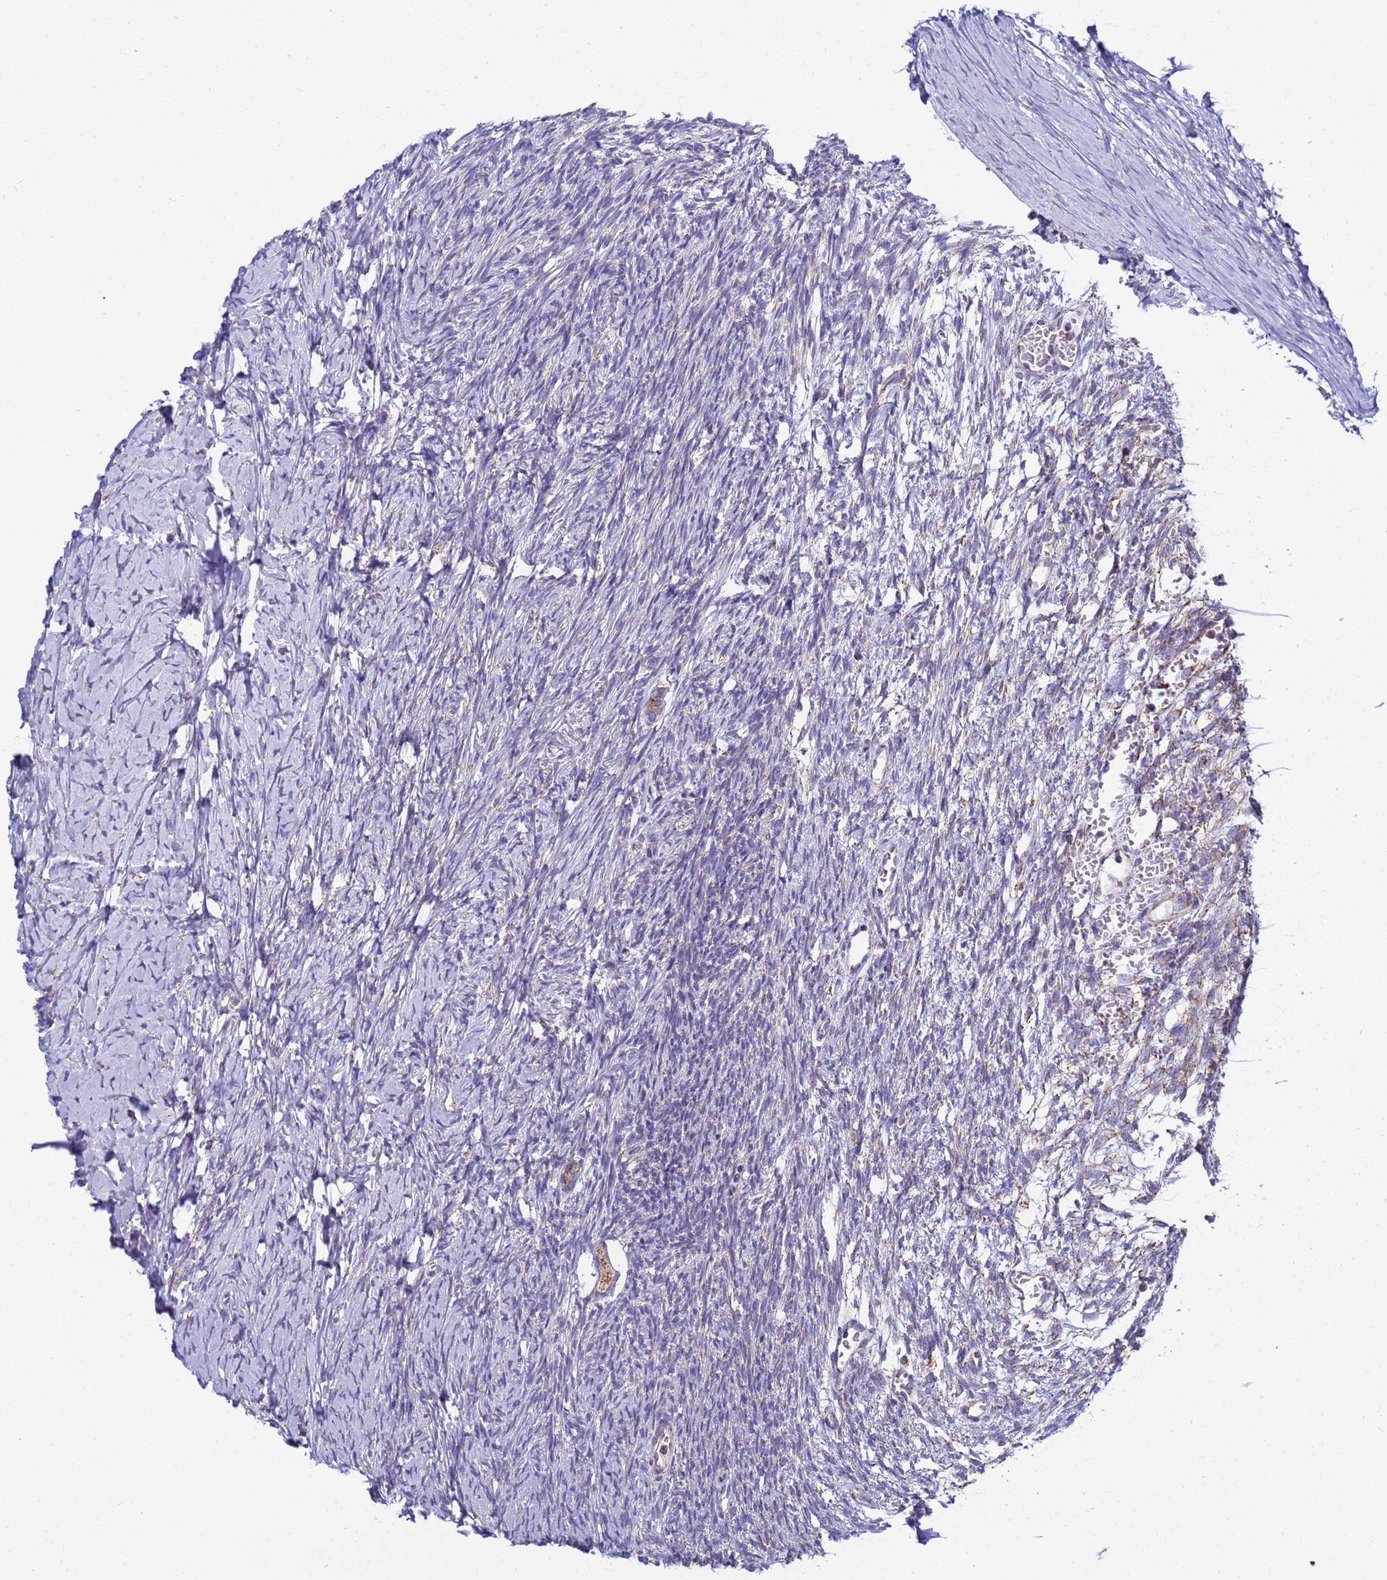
{"staining": {"intensity": "moderate", "quantity": ">75%", "location": "cytoplasmic/membranous"}, "tissue": "ovary", "cell_type": "Follicle cells", "image_type": "normal", "snomed": [{"axis": "morphology", "description": "Normal tissue, NOS"}, {"axis": "topography", "description": "Ovary"}], "caption": "High-magnification brightfield microscopy of normal ovary stained with DAB (3,3'-diaminobenzidine) (brown) and counterstained with hematoxylin (blue). follicle cells exhibit moderate cytoplasmic/membranous expression is identified in about>75% of cells.", "gene": "COQ4", "patient": {"sex": "female", "age": 39}}